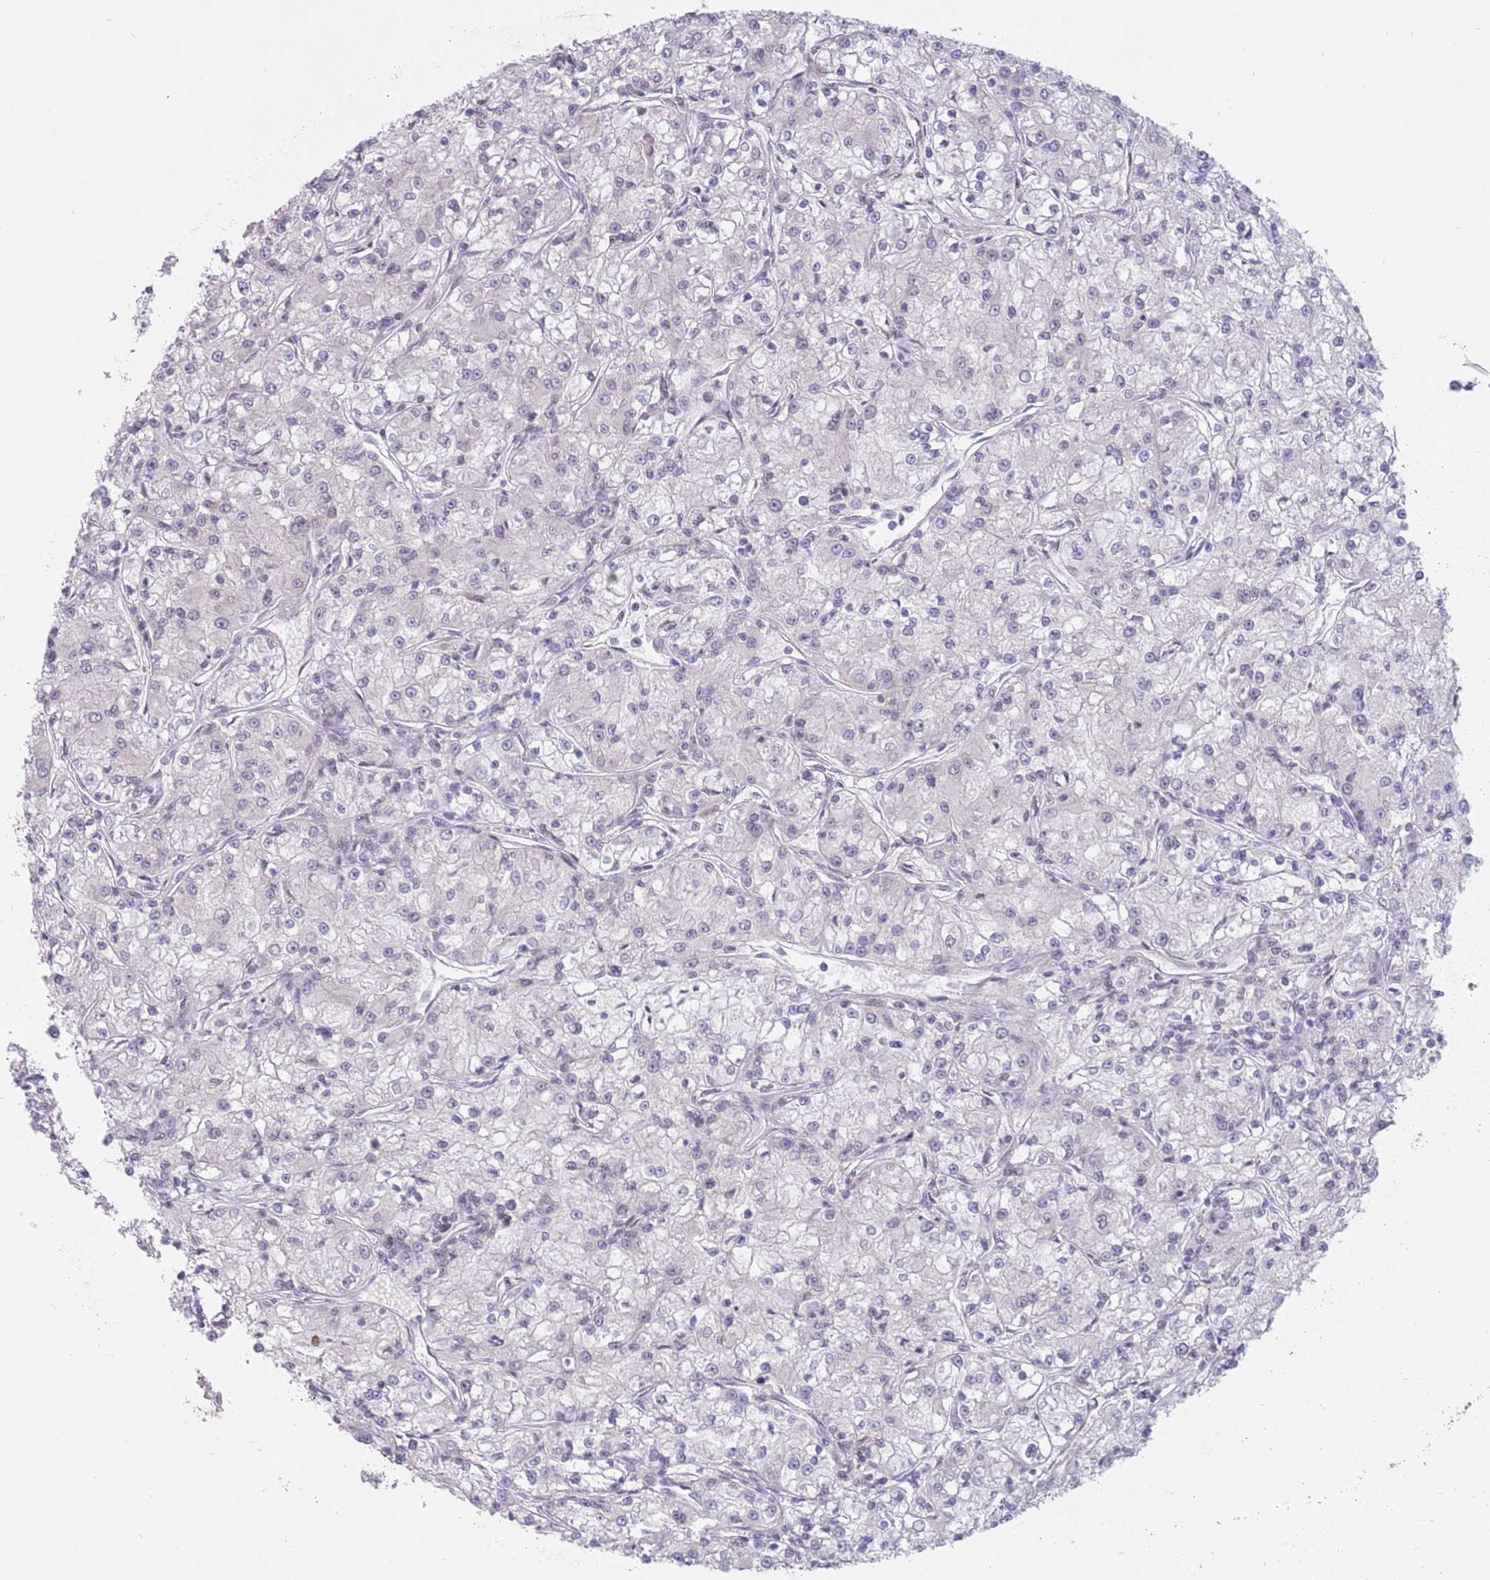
{"staining": {"intensity": "negative", "quantity": "none", "location": "none"}, "tissue": "renal cancer", "cell_type": "Tumor cells", "image_type": "cancer", "snomed": [{"axis": "morphology", "description": "Adenocarcinoma, NOS"}, {"axis": "topography", "description": "Kidney"}], "caption": "An immunohistochemistry micrograph of renal cancer is shown. There is no staining in tumor cells of renal cancer. (Brightfield microscopy of DAB (3,3'-diaminobenzidine) immunohistochemistry at high magnification).", "gene": "ZNF574", "patient": {"sex": "female", "age": 59}}